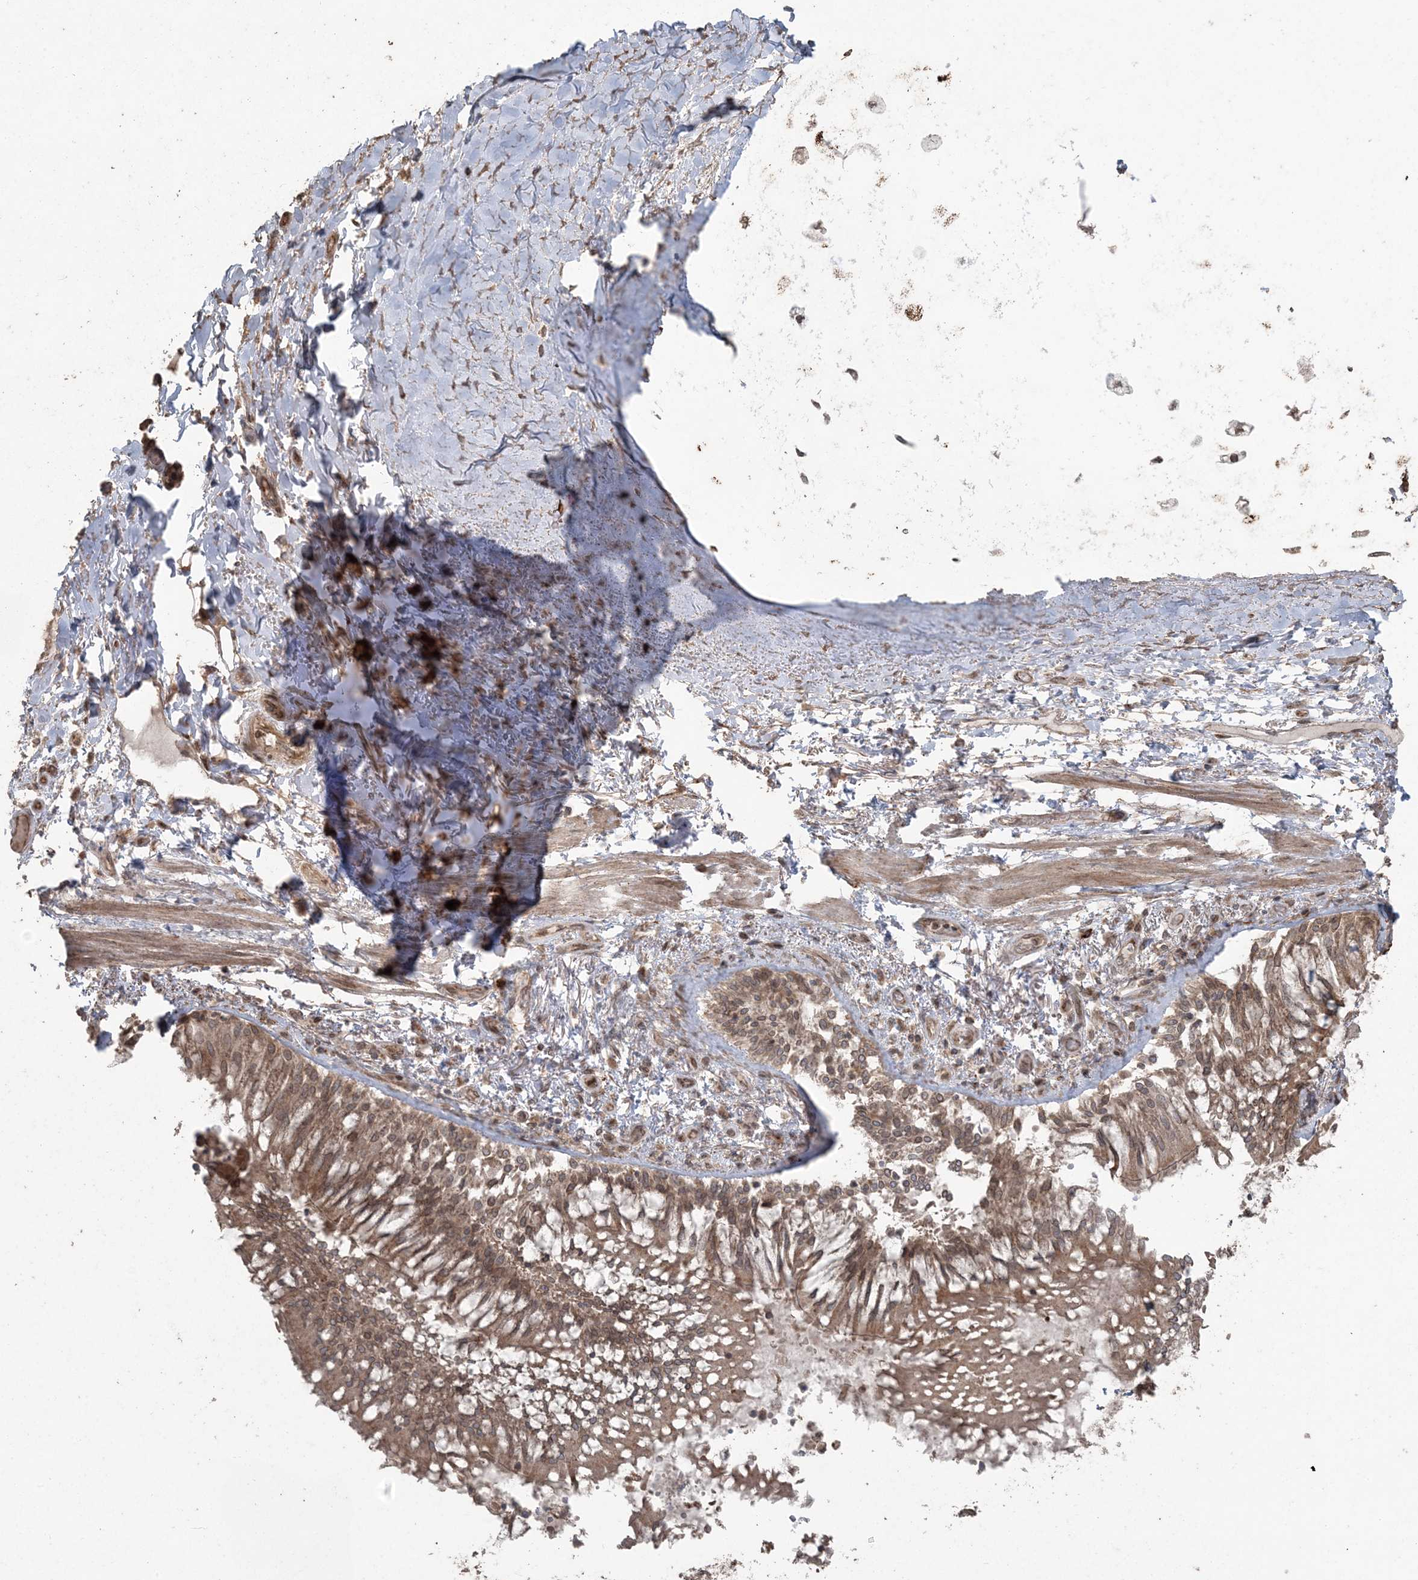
{"staining": {"intensity": "moderate", "quantity": ">75%", "location": "cytoplasmic/membranous"}, "tissue": "adipose tissue", "cell_type": "Adipocytes", "image_type": "normal", "snomed": [{"axis": "morphology", "description": "Normal tissue, NOS"}, {"axis": "topography", "description": "Cartilage tissue"}, {"axis": "topography", "description": "Bronchus"}, {"axis": "topography", "description": "Lung"}, {"axis": "topography", "description": "Peripheral nerve tissue"}], "caption": "Adipocytes reveal medium levels of moderate cytoplasmic/membranous positivity in approximately >75% of cells in unremarkable adipose tissue.", "gene": "DDX19B", "patient": {"sex": "female", "age": 49}}